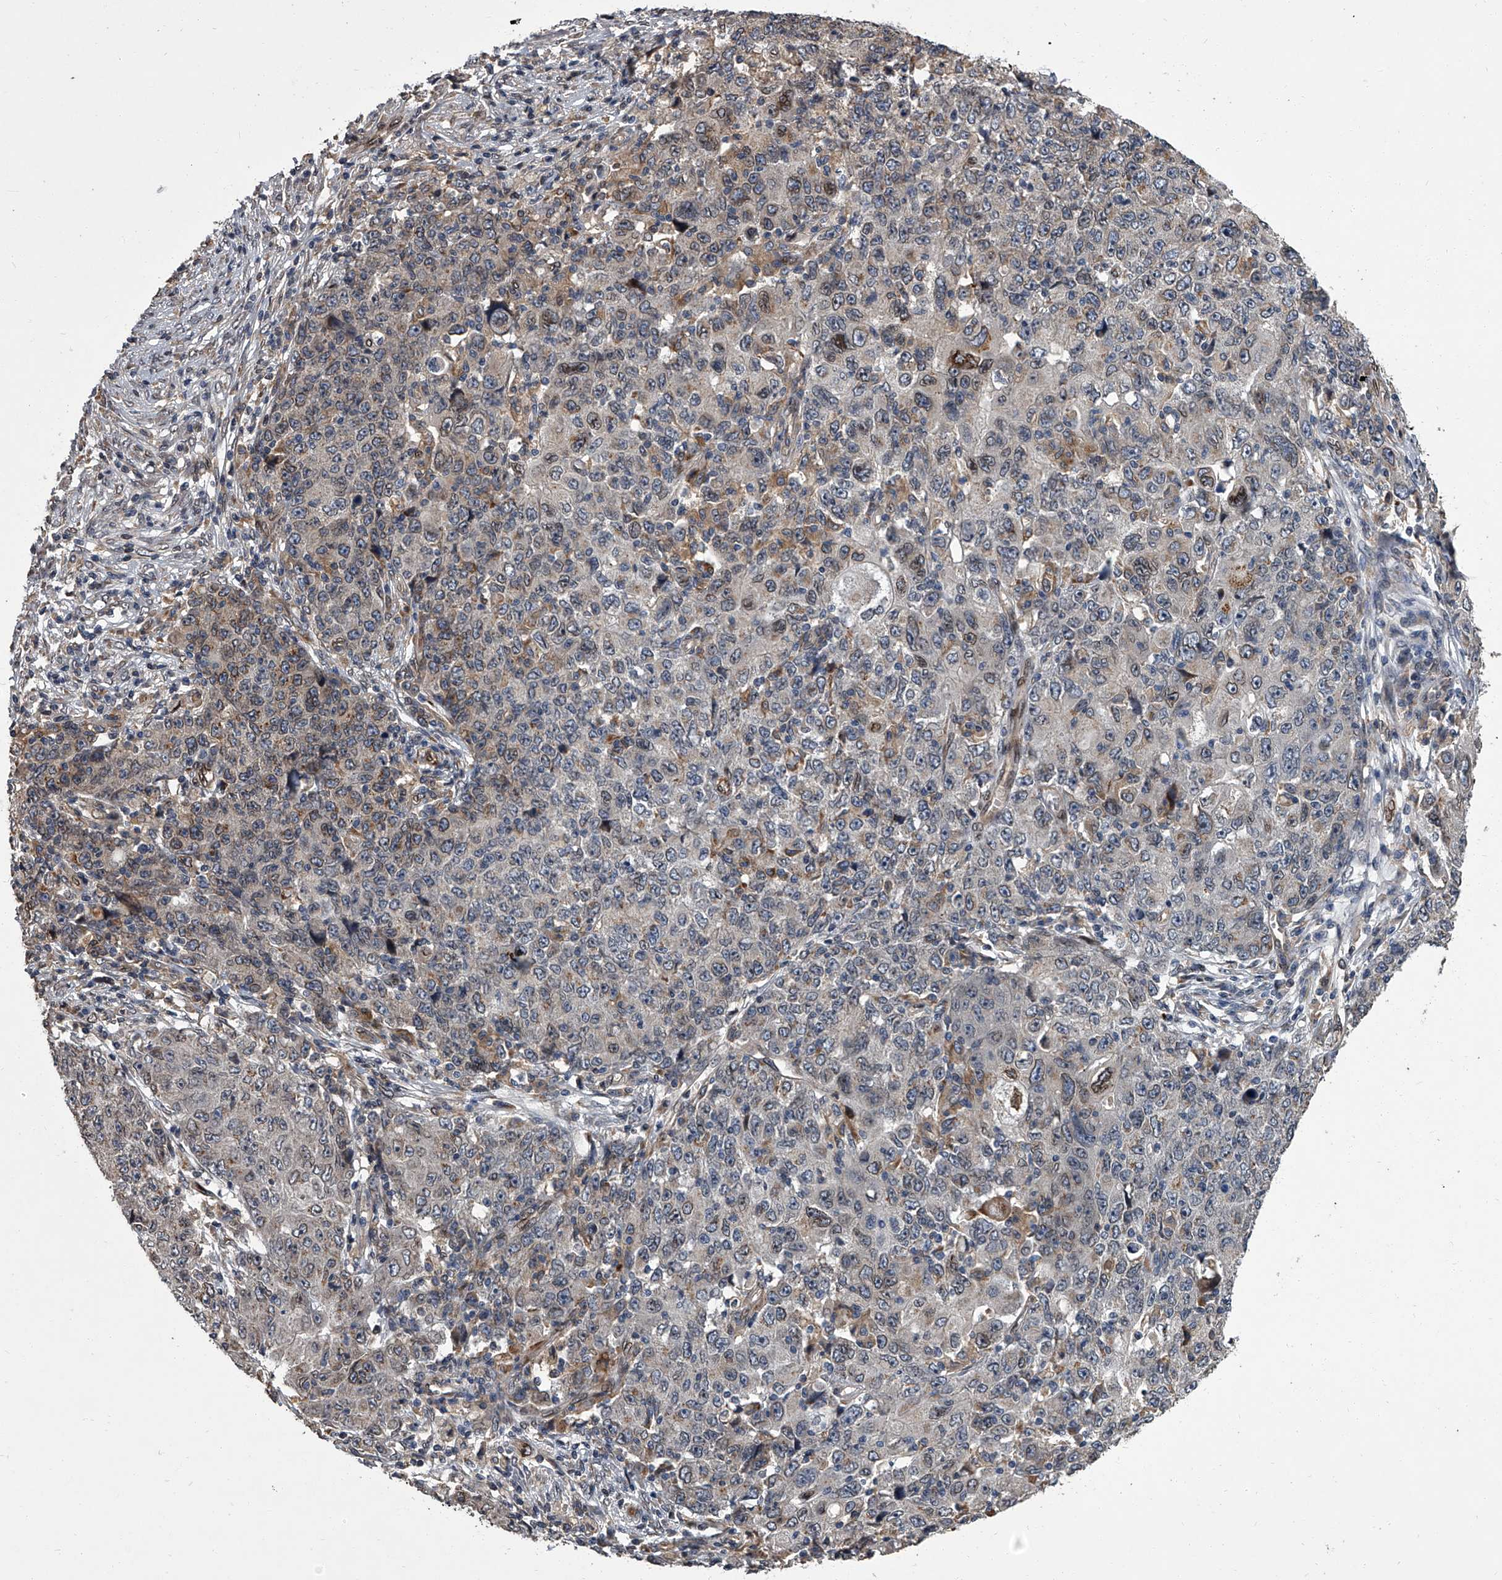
{"staining": {"intensity": "strong", "quantity": "<25%", "location": "cytoplasmic/membranous,nuclear"}, "tissue": "ovarian cancer", "cell_type": "Tumor cells", "image_type": "cancer", "snomed": [{"axis": "morphology", "description": "Carcinoma, endometroid"}, {"axis": "topography", "description": "Ovary"}], "caption": "Immunohistochemistry image of neoplastic tissue: human ovarian cancer (endometroid carcinoma) stained using immunohistochemistry demonstrates medium levels of strong protein expression localized specifically in the cytoplasmic/membranous and nuclear of tumor cells, appearing as a cytoplasmic/membranous and nuclear brown color.", "gene": "LRRC8C", "patient": {"sex": "female", "age": 42}}